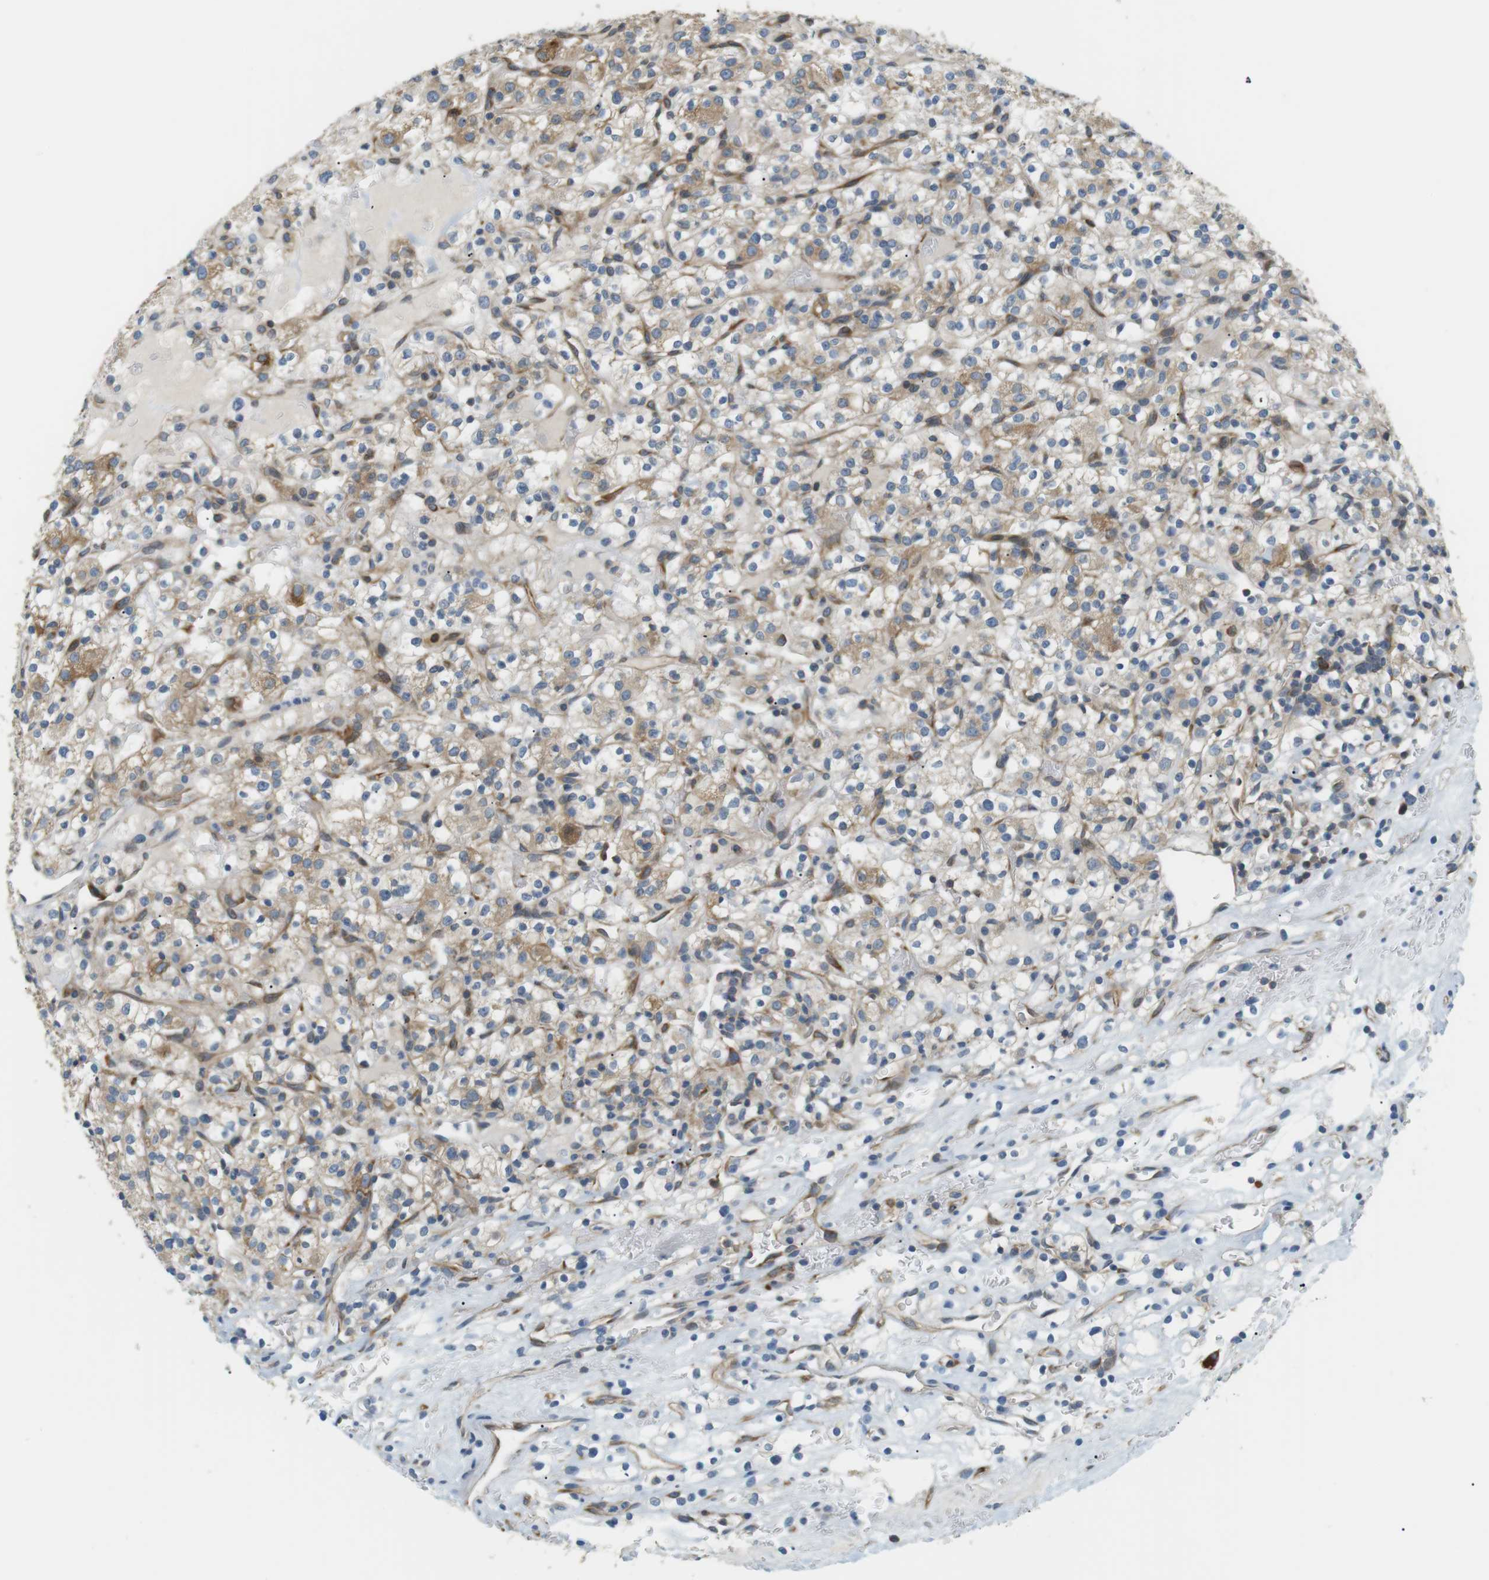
{"staining": {"intensity": "moderate", "quantity": ">75%", "location": "cytoplasmic/membranous"}, "tissue": "renal cancer", "cell_type": "Tumor cells", "image_type": "cancer", "snomed": [{"axis": "morphology", "description": "Normal tissue, NOS"}, {"axis": "morphology", "description": "Adenocarcinoma, NOS"}, {"axis": "topography", "description": "Kidney"}], "caption": "Approximately >75% of tumor cells in renal cancer show moderate cytoplasmic/membranous protein positivity as visualized by brown immunohistochemical staining.", "gene": "TMEM200A", "patient": {"sex": "female", "age": 72}}